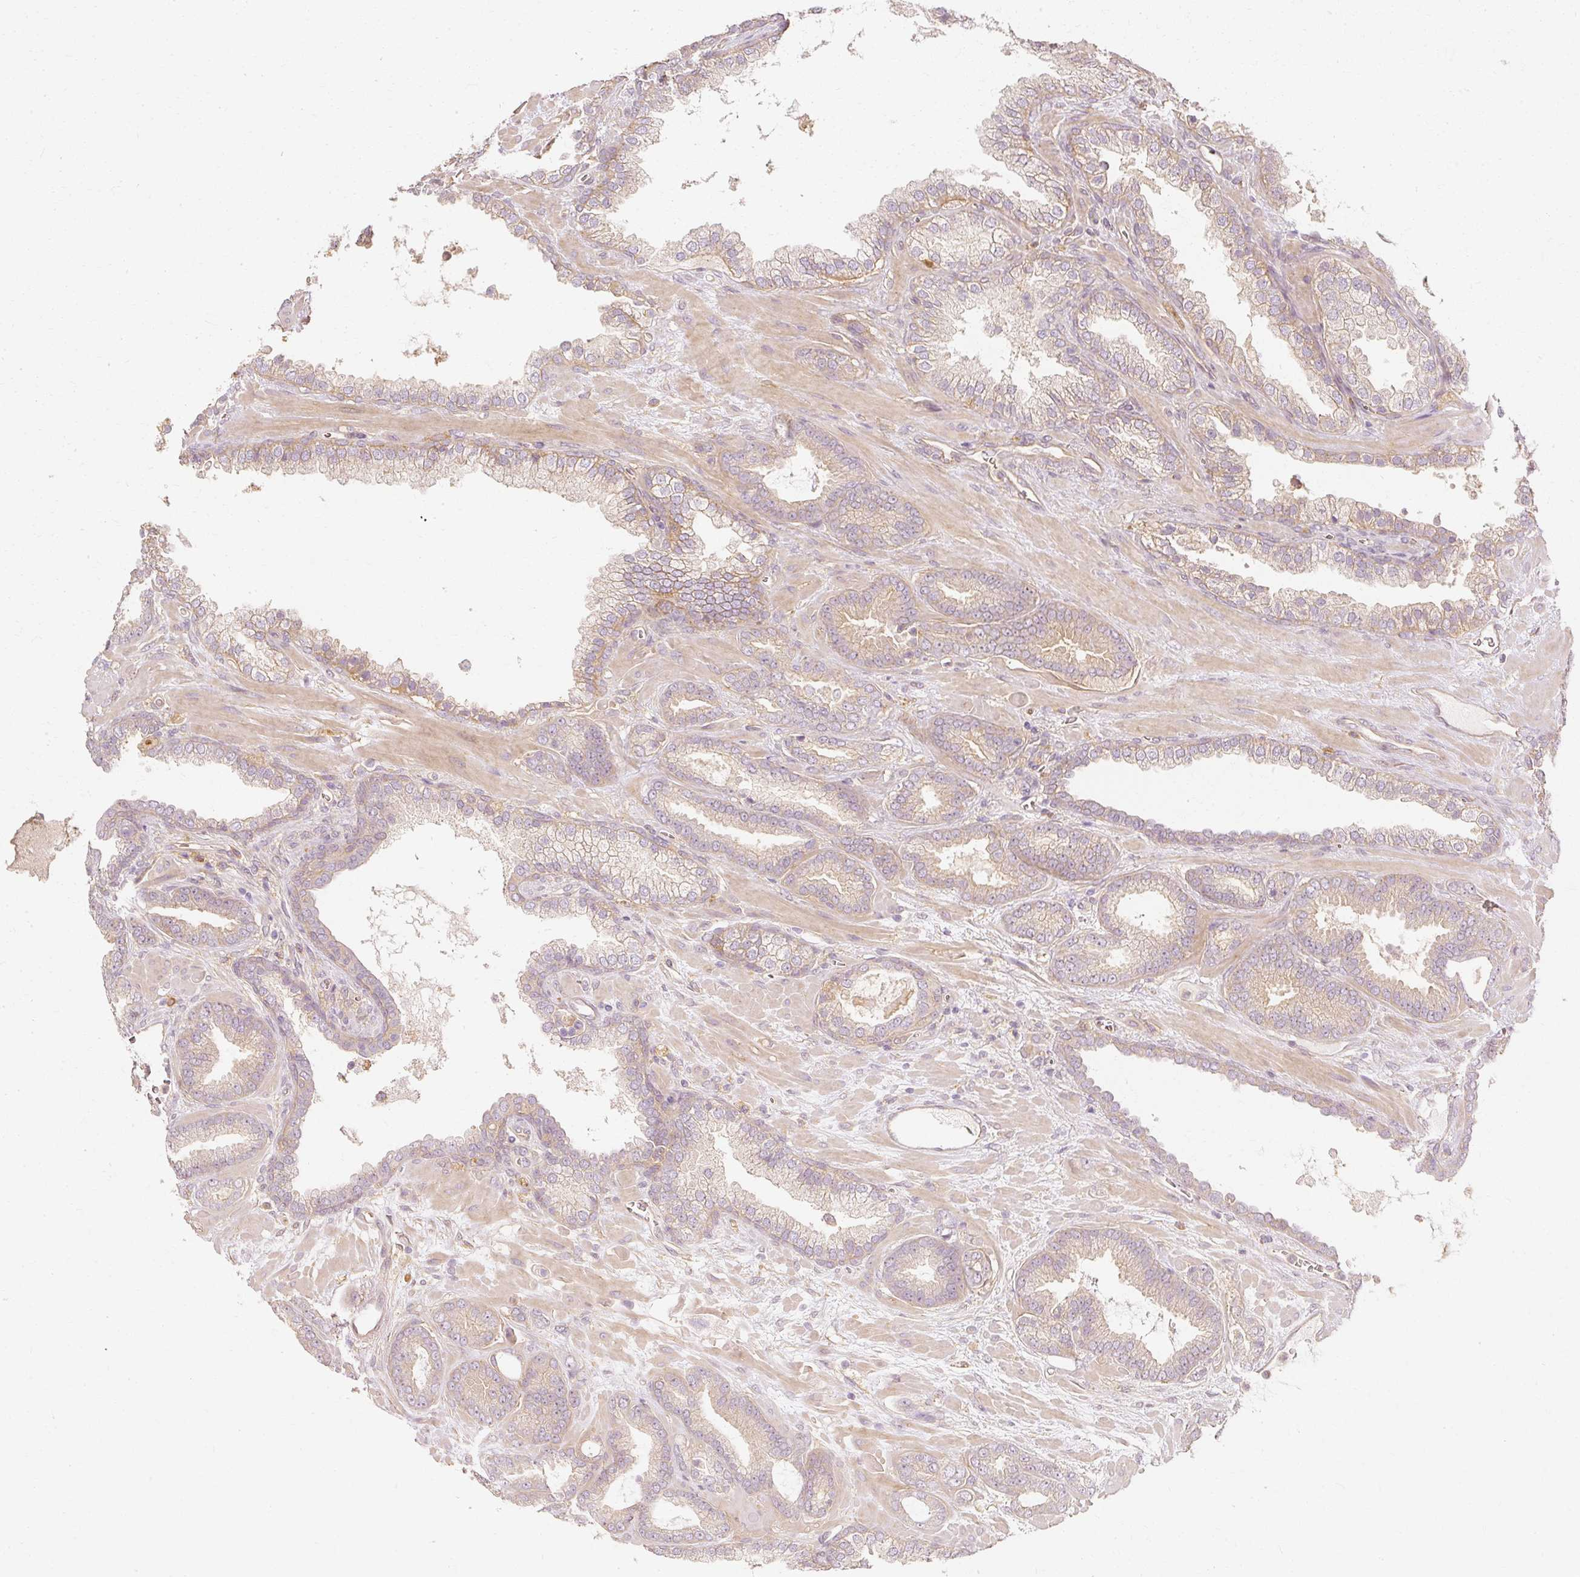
{"staining": {"intensity": "weak", "quantity": "25%-75%", "location": "cytoplasmic/membranous"}, "tissue": "prostate cancer", "cell_type": "Tumor cells", "image_type": "cancer", "snomed": [{"axis": "morphology", "description": "Adenocarcinoma, Low grade"}, {"axis": "topography", "description": "Prostate"}], "caption": "A high-resolution photomicrograph shows IHC staining of prostate low-grade adenocarcinoma, which reveals weak cytoplasmic/membranous staining in about 25%-75% of tumor cells. (Stains: DAB (3,3'-diaminobenzidine) in brown, nuclei in blue, Microscopy: brightfield microscopy at high magnification).", "gene": "GNAQ", "patient": {"sex": "male", "age": 62}}